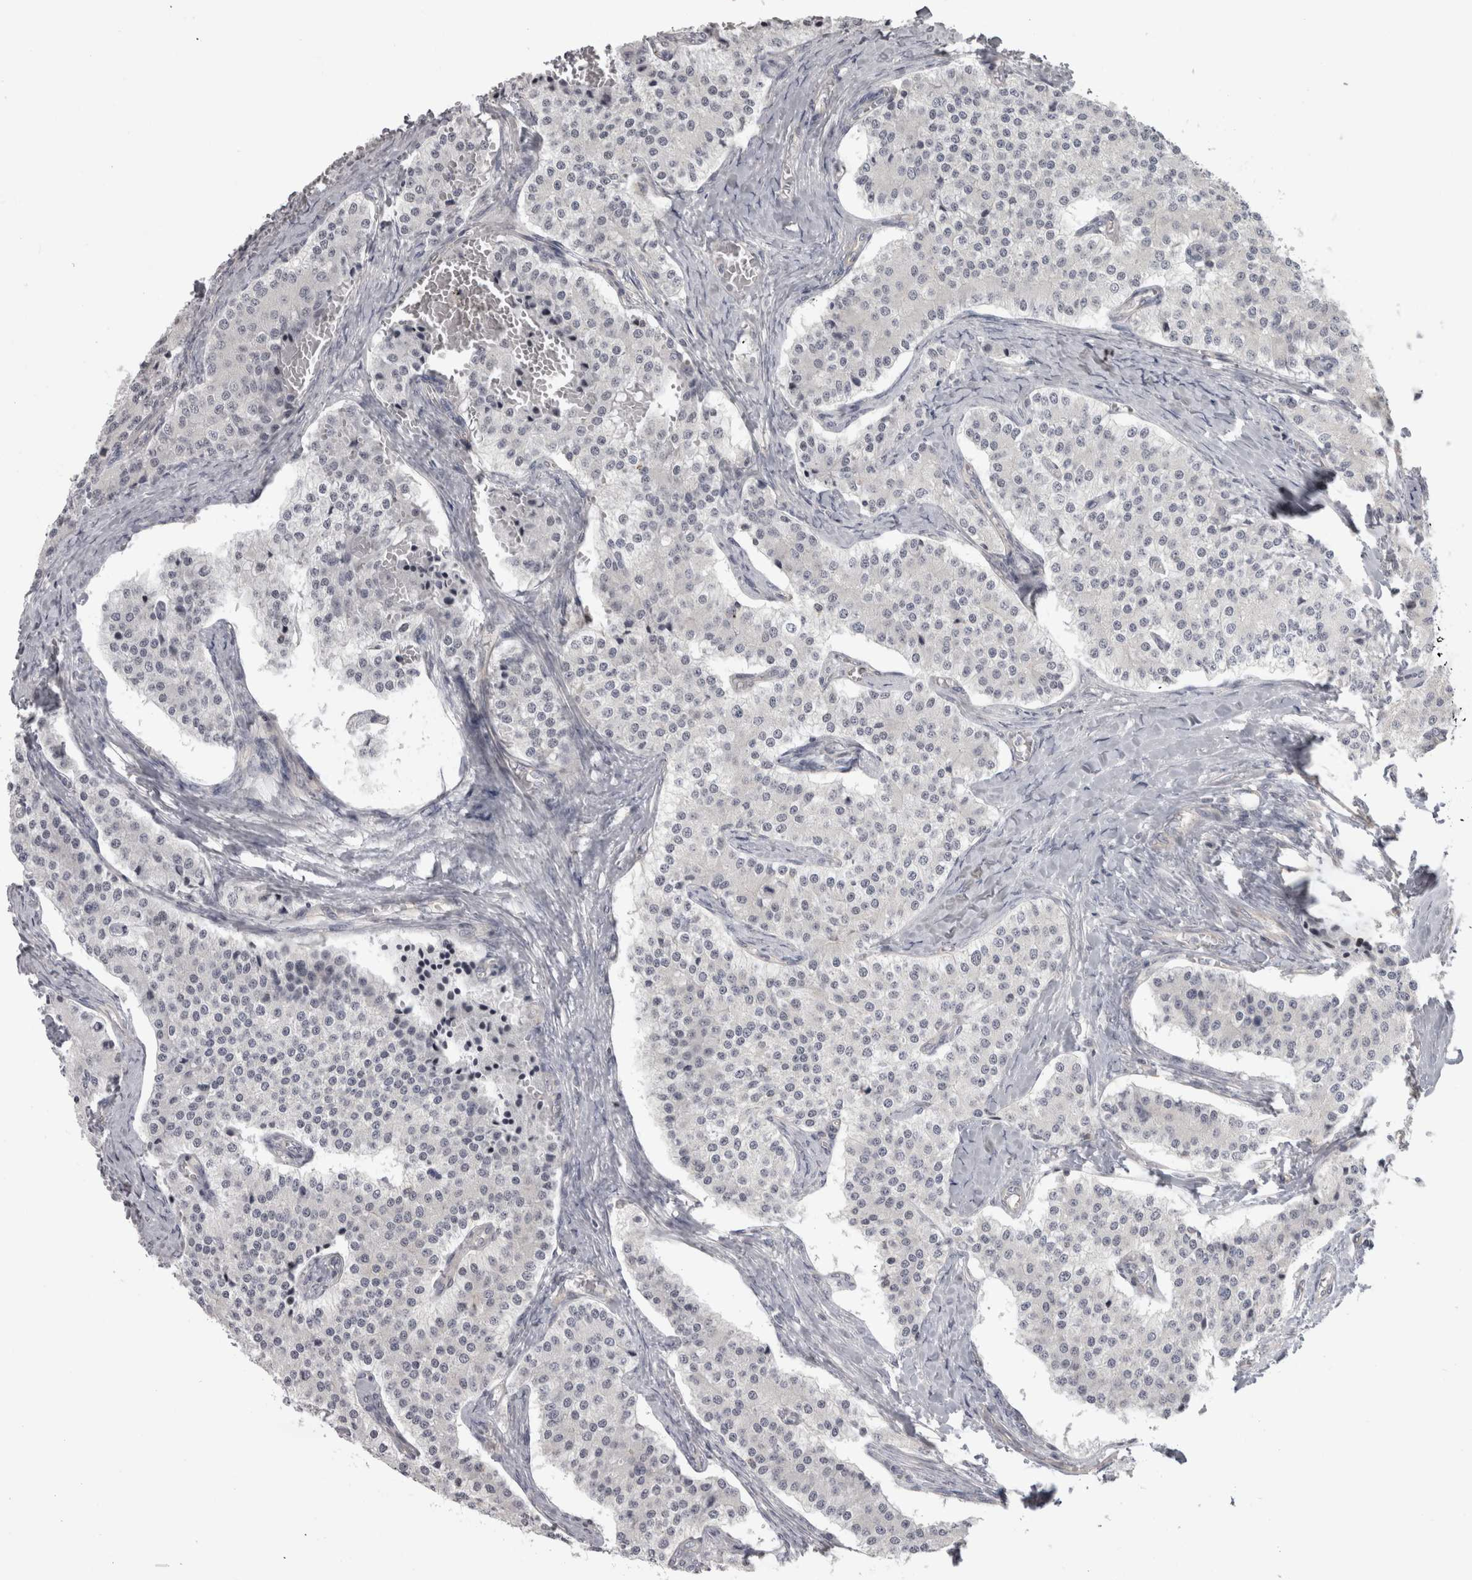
{"staining": {"intensity": "negative", "quantity": "none", "location": "none"}, "tissue": "carcinoid", "cell_type": "Tumor cells", "image_type": "cancer", "snomed": [{"axis": "morphology", "description": "Carcinoid, malignant, NOS"}, {"axis": "topography", "description": "Colon"}], "caption": "An immunohistochemistry photomicrograph of carcinoid (malignant) is shown. There is no staining in tumor cells of carcinoid (malignant). (Stains: DAB (3,3'-diaminobenzidine) immunohistochemistry (IHC) with hematoxylin counter stain, Microscopy: brightfield microscopy at high magnification).", "gene": "PPP1R12B", "patient": {"sex": "female", "age": 52}}